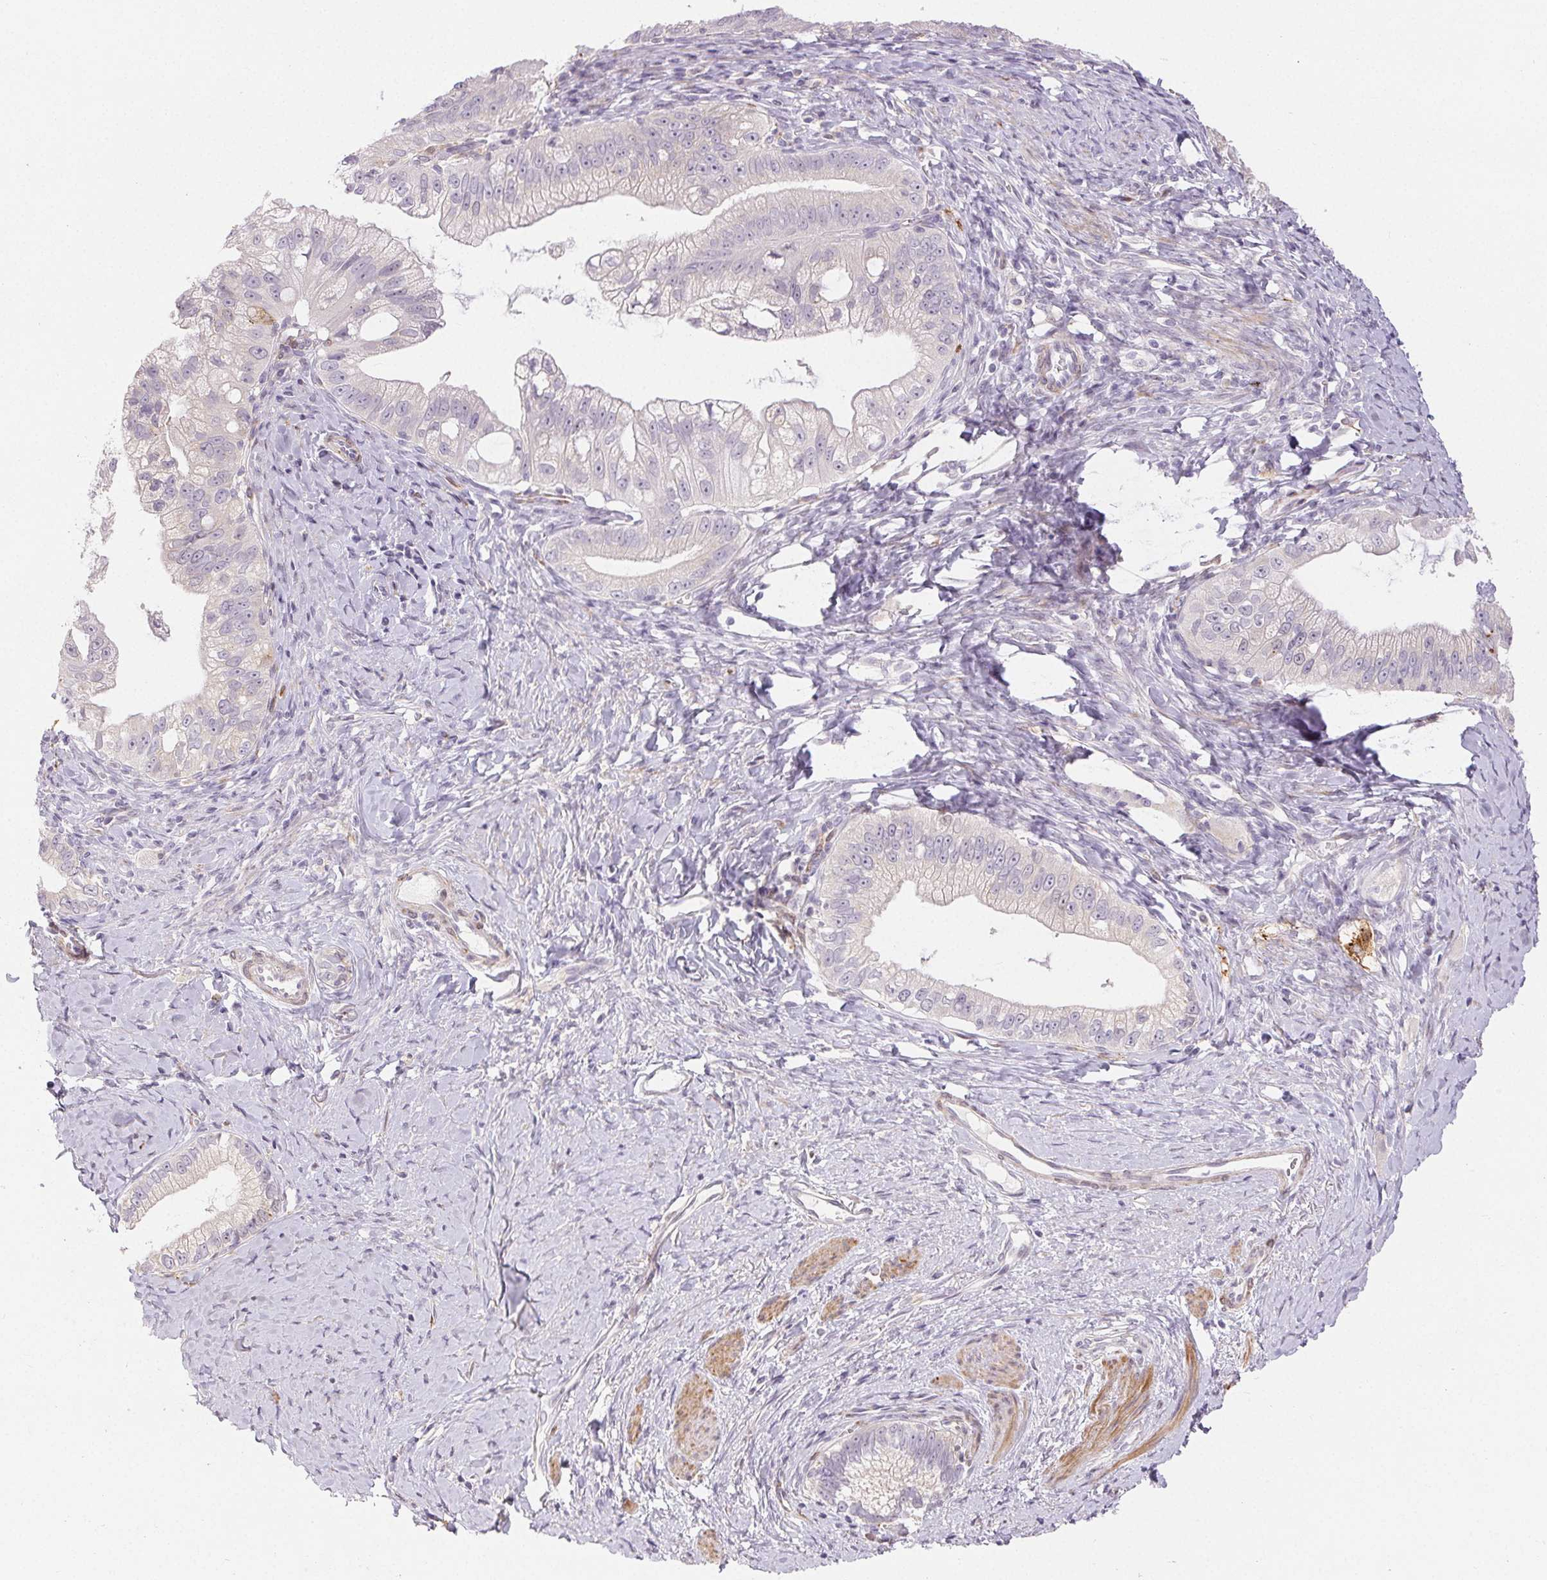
{"staining": {"intensity": "negative", "quantity": "none", "location": "none"}, "tissue": "pancreatic cancer", "cell_type": "Tumor cells", "image_type": "cancer", "snomed": [{"axis": "morphology", "description": "Adenocarcinoma, NOS"}, {"axis": "topography", "description": "Pancreas"}], "caption": "Immunohistochemistry histopathology image of pancreatic adenocarcinoma stained for a protein (brown), which demonstrates no staining in tumor cells.", "gene": "RPGRIP1", "patient": {"sex": "male", "age": 70}}